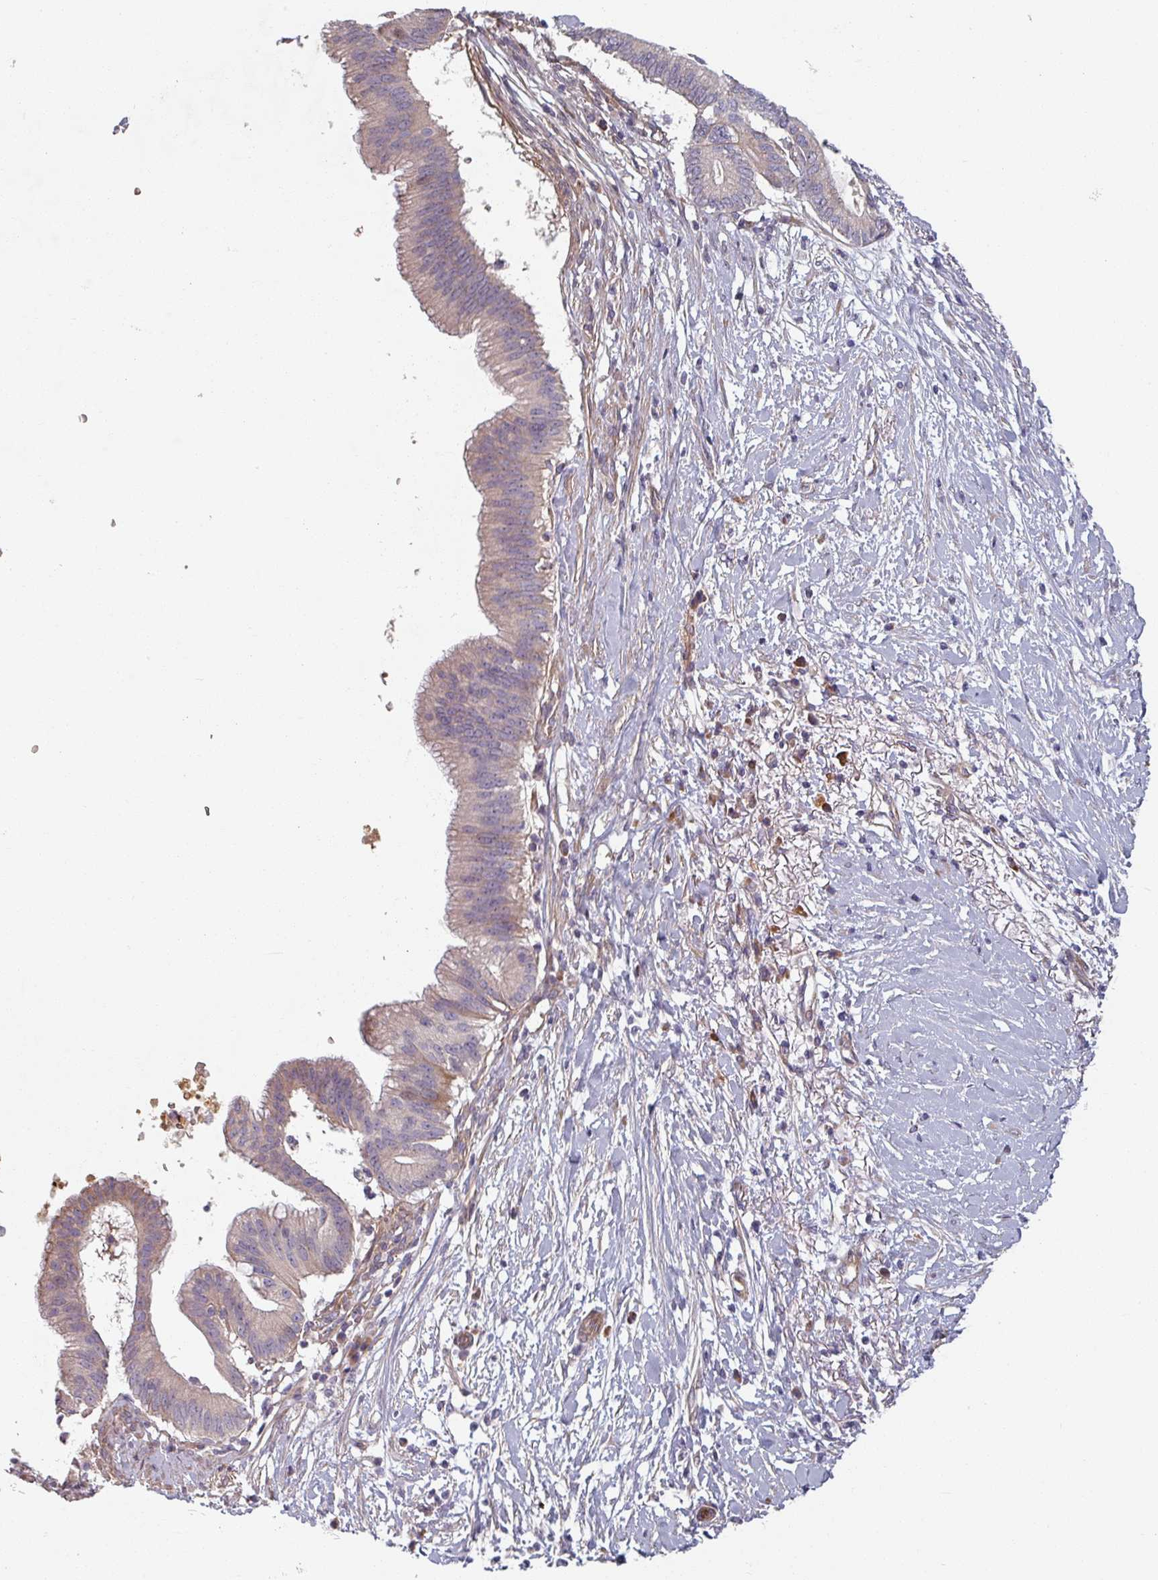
{"staining": {"intensity": "weak", "quantity": "25%-75%", "location": "cytoplasmic/membranous"}, "tissue": "pancreatic cancer", "cell_type": "Tumor cells", "image_type": "cancer", "snomed": [{"axis": "morphology", "description": "Adenocarcinoma, NOS"}, {"axis": "topography", "description": "Pancreas"}], "caption": "Pancreatic cancer stained with a protein marker exhibits weak staining in tumor cells.", "gene": "C4BPB", "patient": {"sex": "male", "age": 68}}